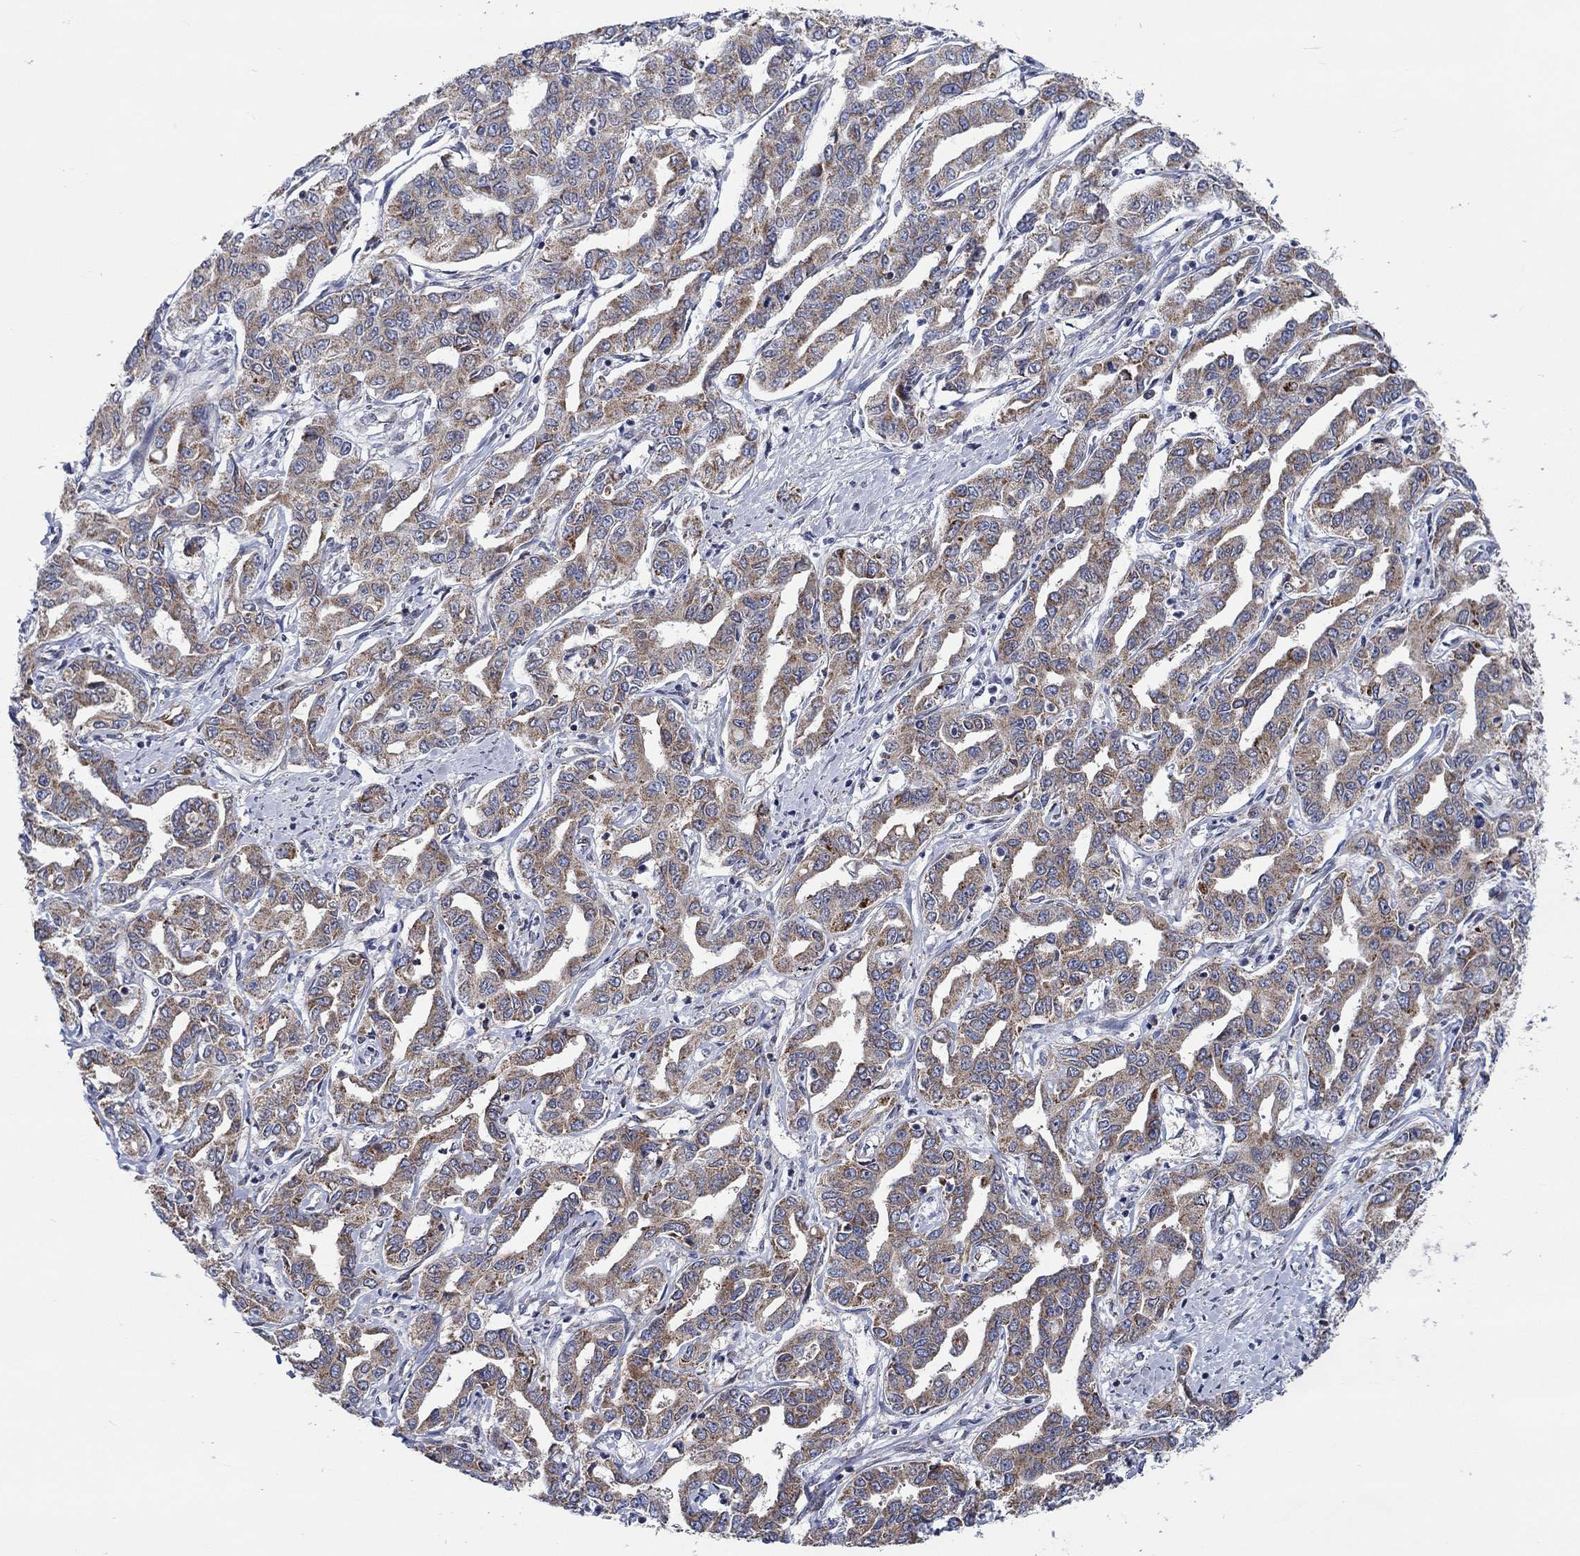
{"staining": {"intensity": "moderate", "quantity": "25%-75%", "location": "cytoplasmic/membranous"}, "tissue": "liver cancer", "cell_type": "Tumor cells", "image_type": "cancer", "snomed": [{"axis": "morphology", "description": "Cholangiocarcinoma"}, {"axis": "topography", "description": "Liver"}], "caption": "Liver cancer (cholangiocarcinoma) stained for a protein displays moderate cytoplasmic/membranous positivity in tumor cells.", "gene": "SLC35F2", "patient": {"sex": "male", "age": 59}}